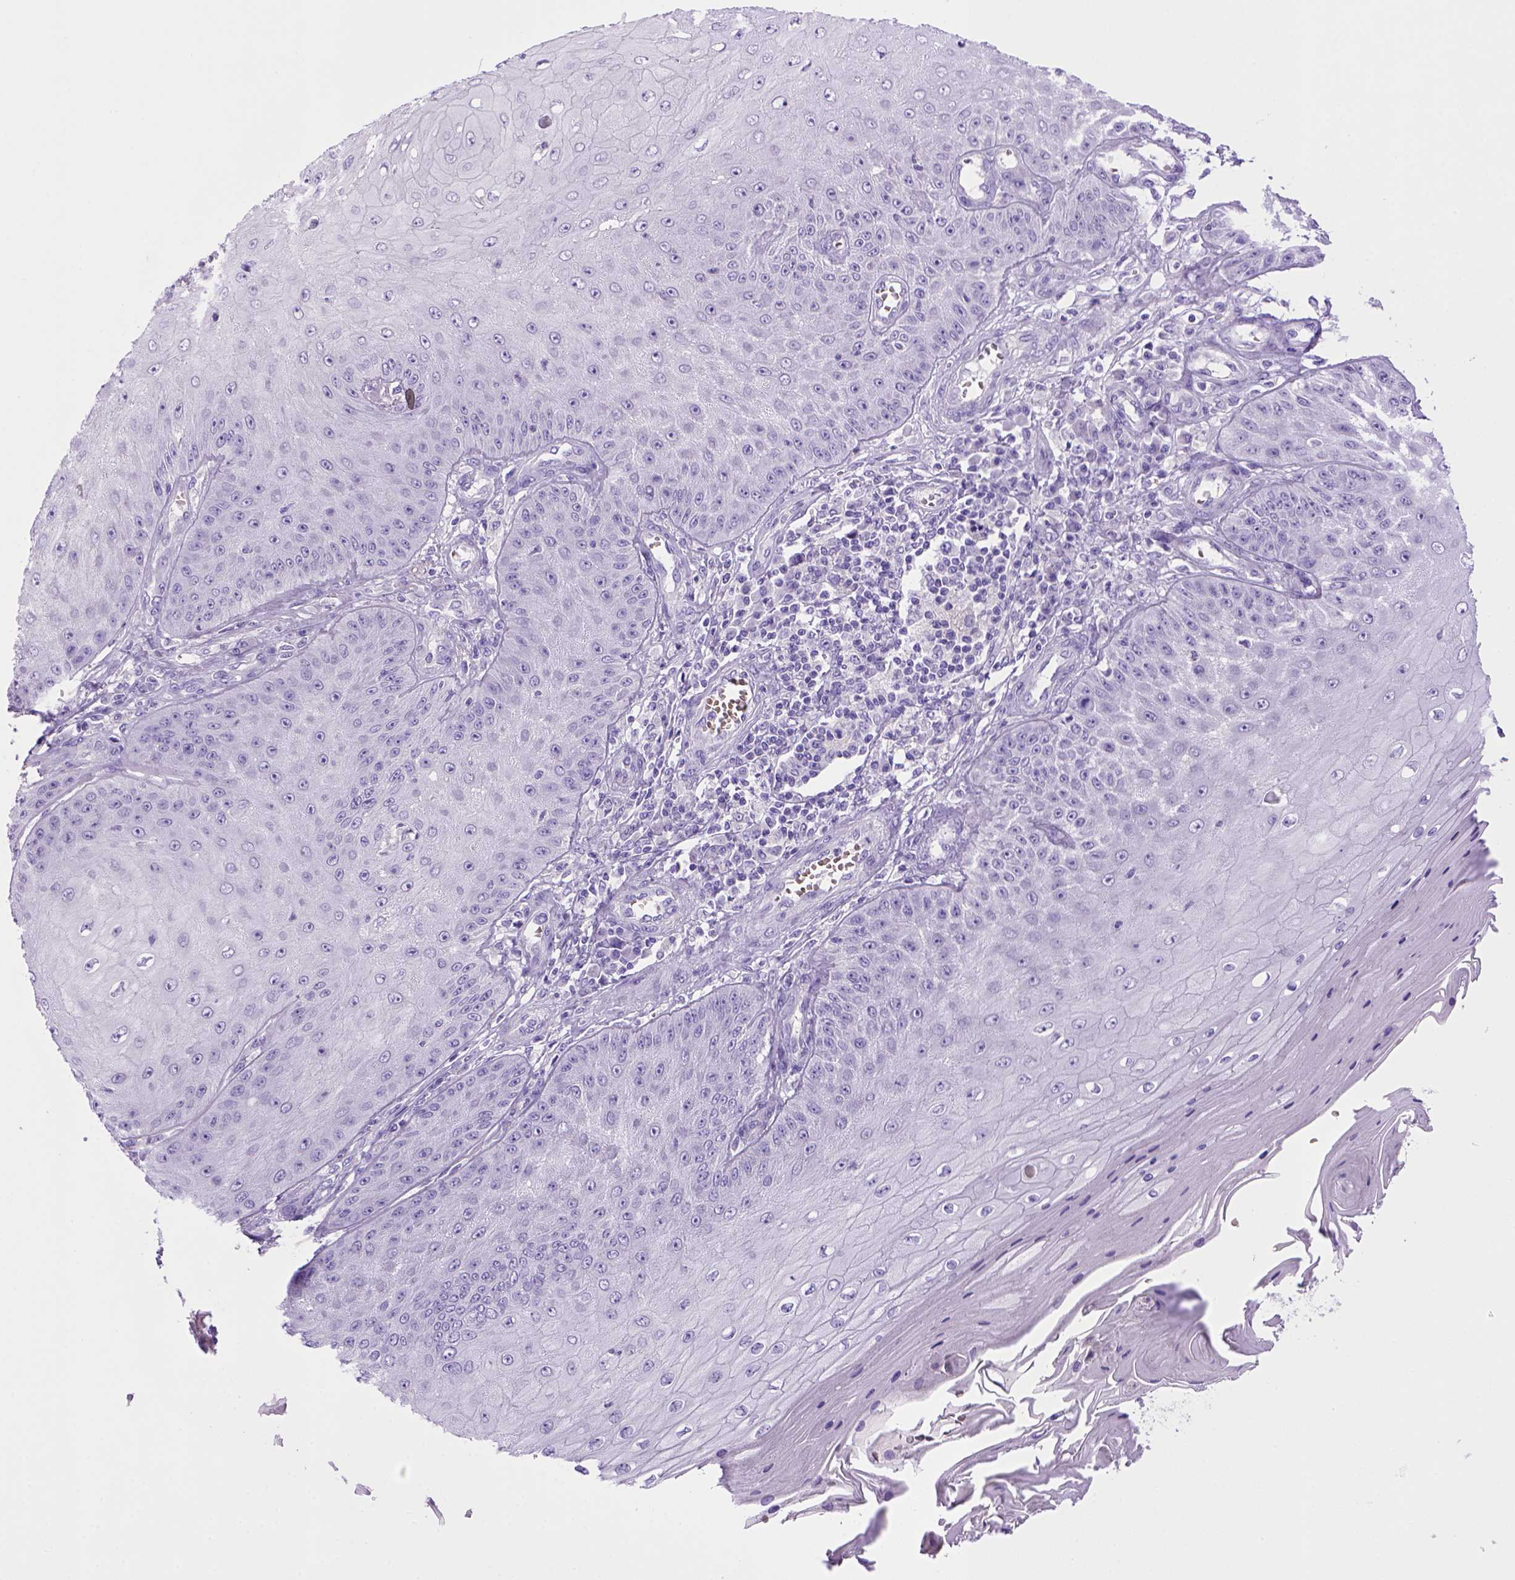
{"staining": {"intensity": "negative", "quantity": "none", "location": "none"}, "tissue": "skin cancer", "cell_type": "Tumor cells", "image_type": "cancer", "snomed": [{"axis": "morphology", "description": "Squamous cell carcinoma, NOS"}, {"axis": "topography", "description": "Skin"}], "caption": "Skin cancer (squamous cell carcinoma) was stained to show a protein in brown. There is no significant expression in tumor cells.", "gene": "BAAT", "patient": {"sex": "male", "age": 70}}